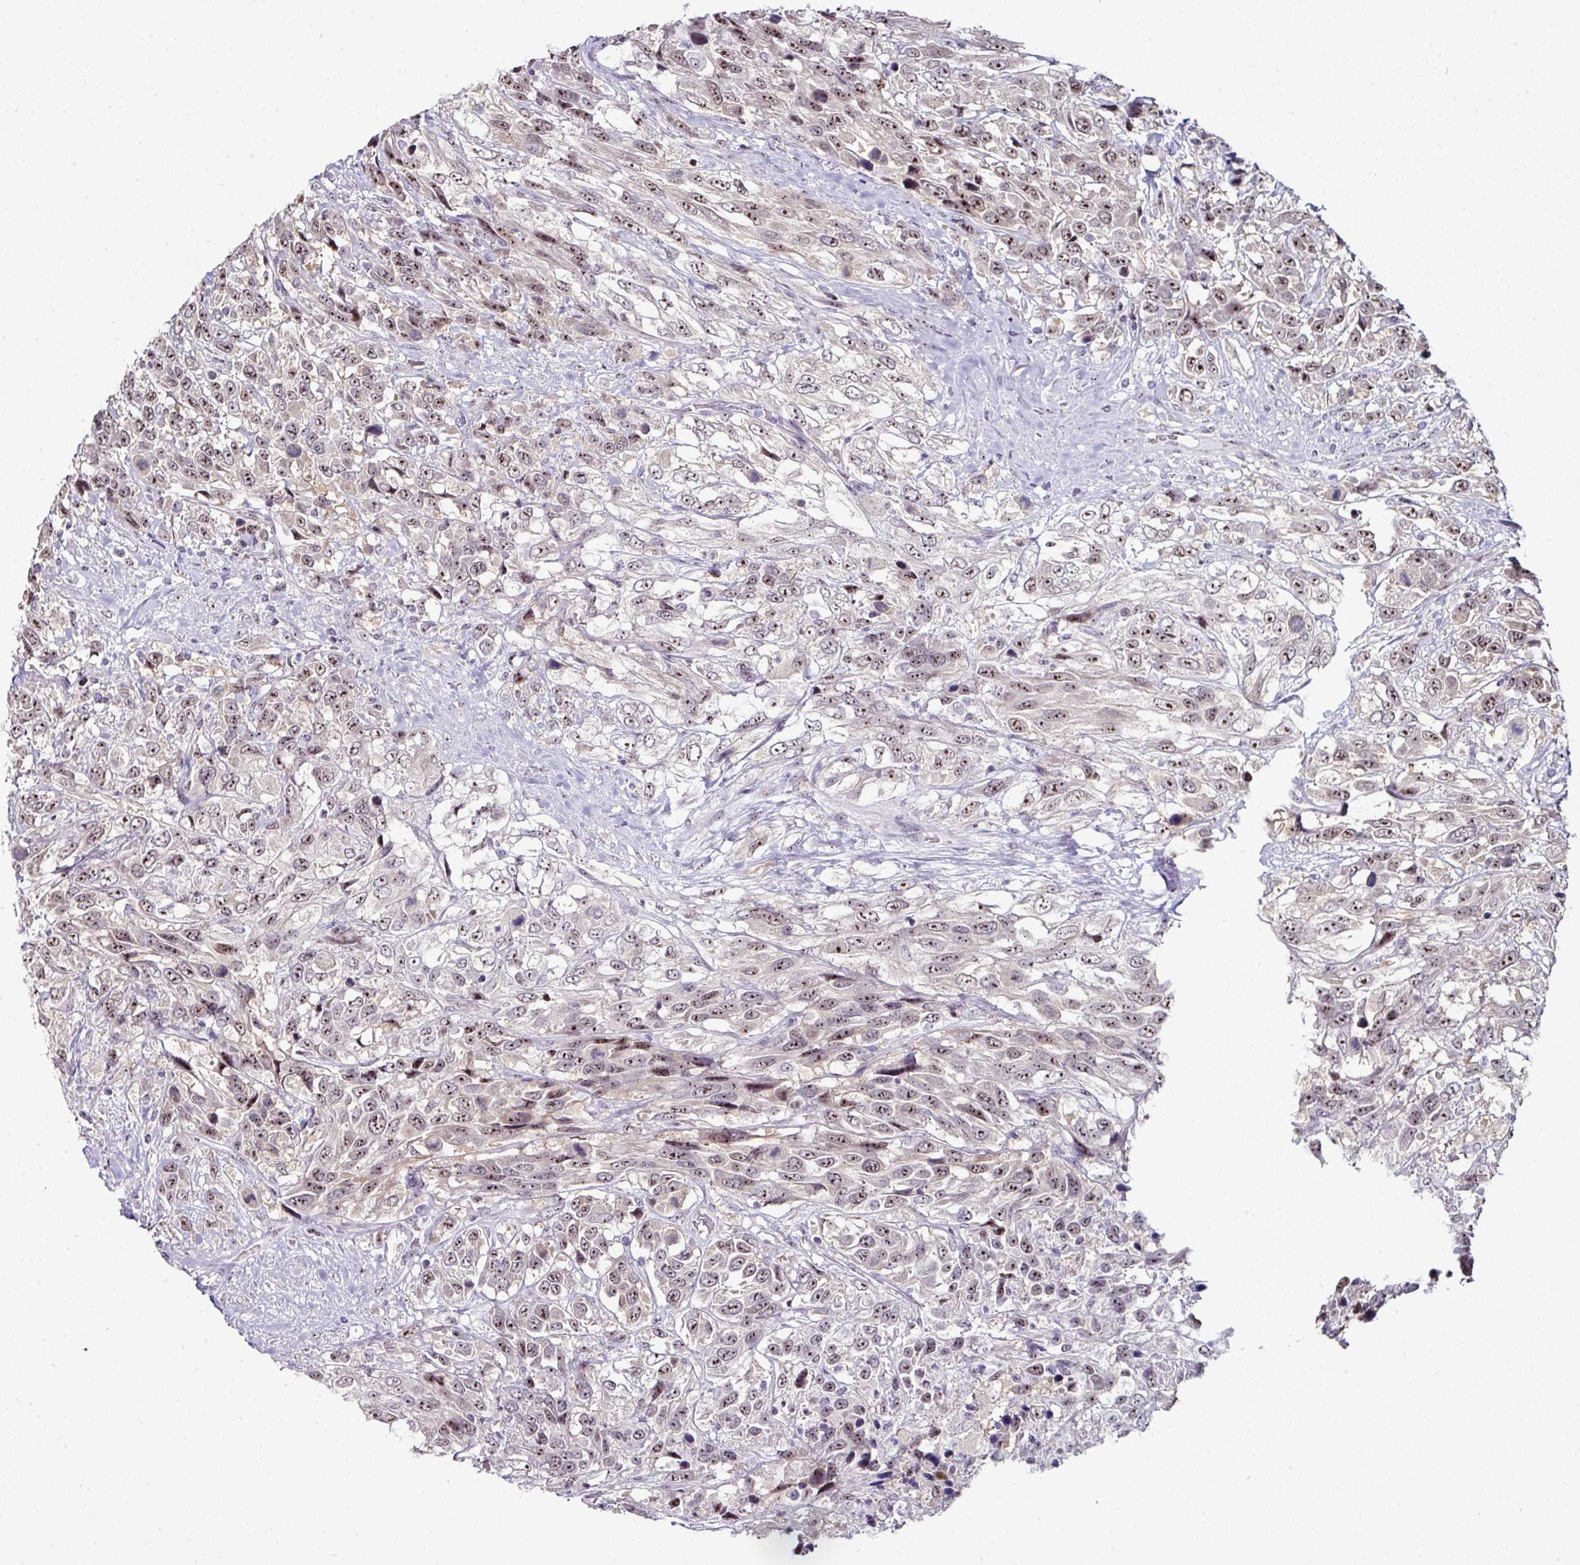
{"staining": {"intensity": "moderate", "quantity": ">75%", "location": "nuclear"}, "tissue": "urothelial cancer", "cell_type": "Tumor cells", "image_type": "cancer", "snomed": [{"axis": "morphology", "description": "Urothelial carcinoma, High grade"}, {"axis": "topography", "description": "Urinary bladder"}], "caption": "An image showing moderate nuclear expression in approximately >75% of tumor cells in urothelial cancer, as visualized by brown immunohistochemical staining.", "gene": "NACC2", "patient": {"sex": "female", "age": 70}}